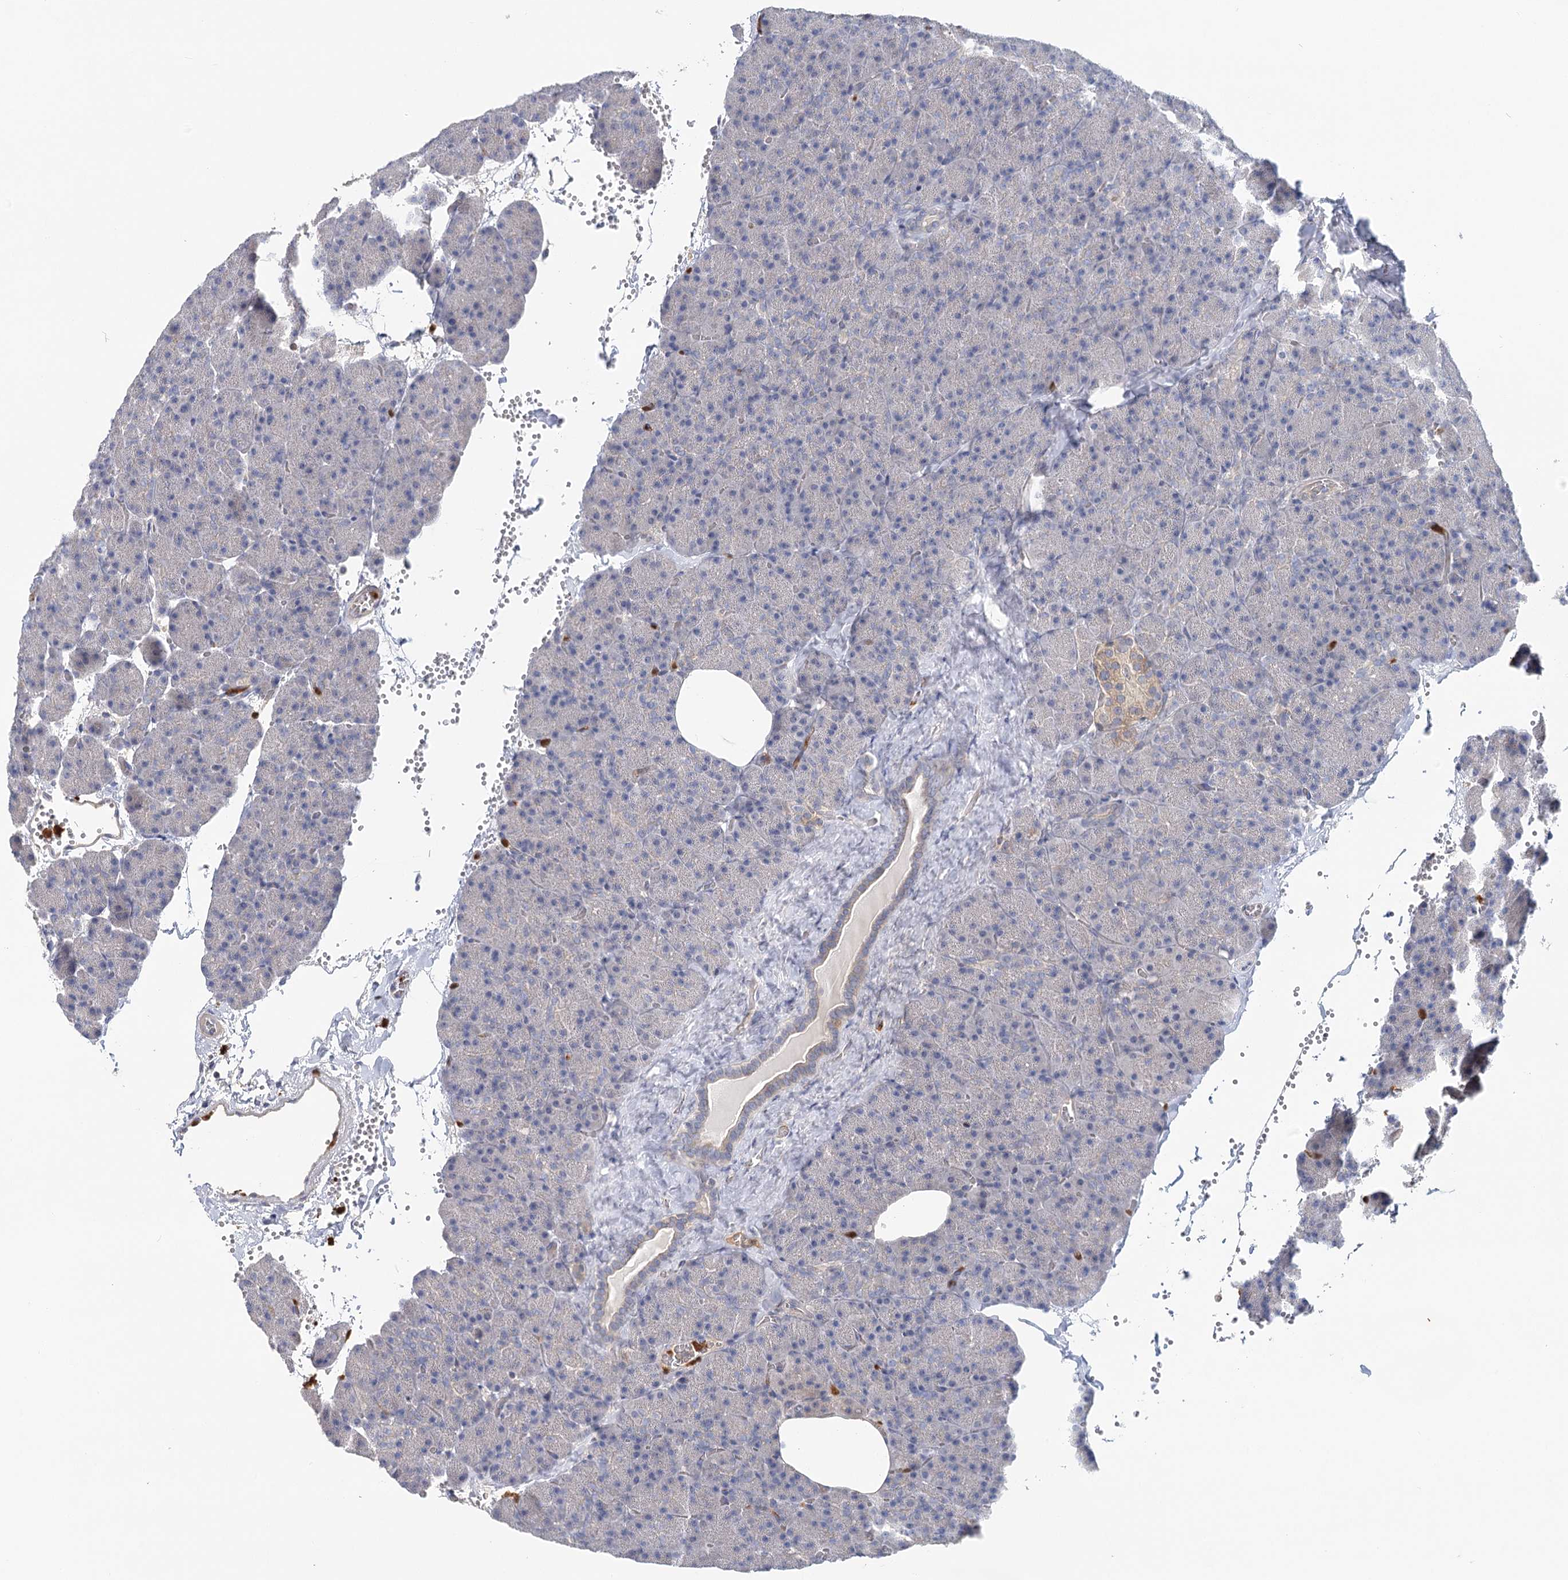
{"staining": {"intensity": "weak", "quantity": "<25%", "location": "cytoplasmic/membranous"}, "tissue": "pancreas", "cell_type": "Exocrine glandular cells", "image_type": "normal", "snomed": [{"axis": "morphology", "description": "Normal tissue, NOS"}, {"axis": "morphology", "description": "Carcinoid, malignant, NOS"}, {"axis": "topography", "description": "Pancreas"}], "caption": "An image of pancreas stained for a protein shows no brown staining in exocrine glandular cells. The staining is performed using DAB (3,3'-diaminobenzidine) brown chromogen with nuclei counter-stained in using hematoxylin.", "gene": "EPB41L5", "patient": {"sex": "female", "age": 35}}